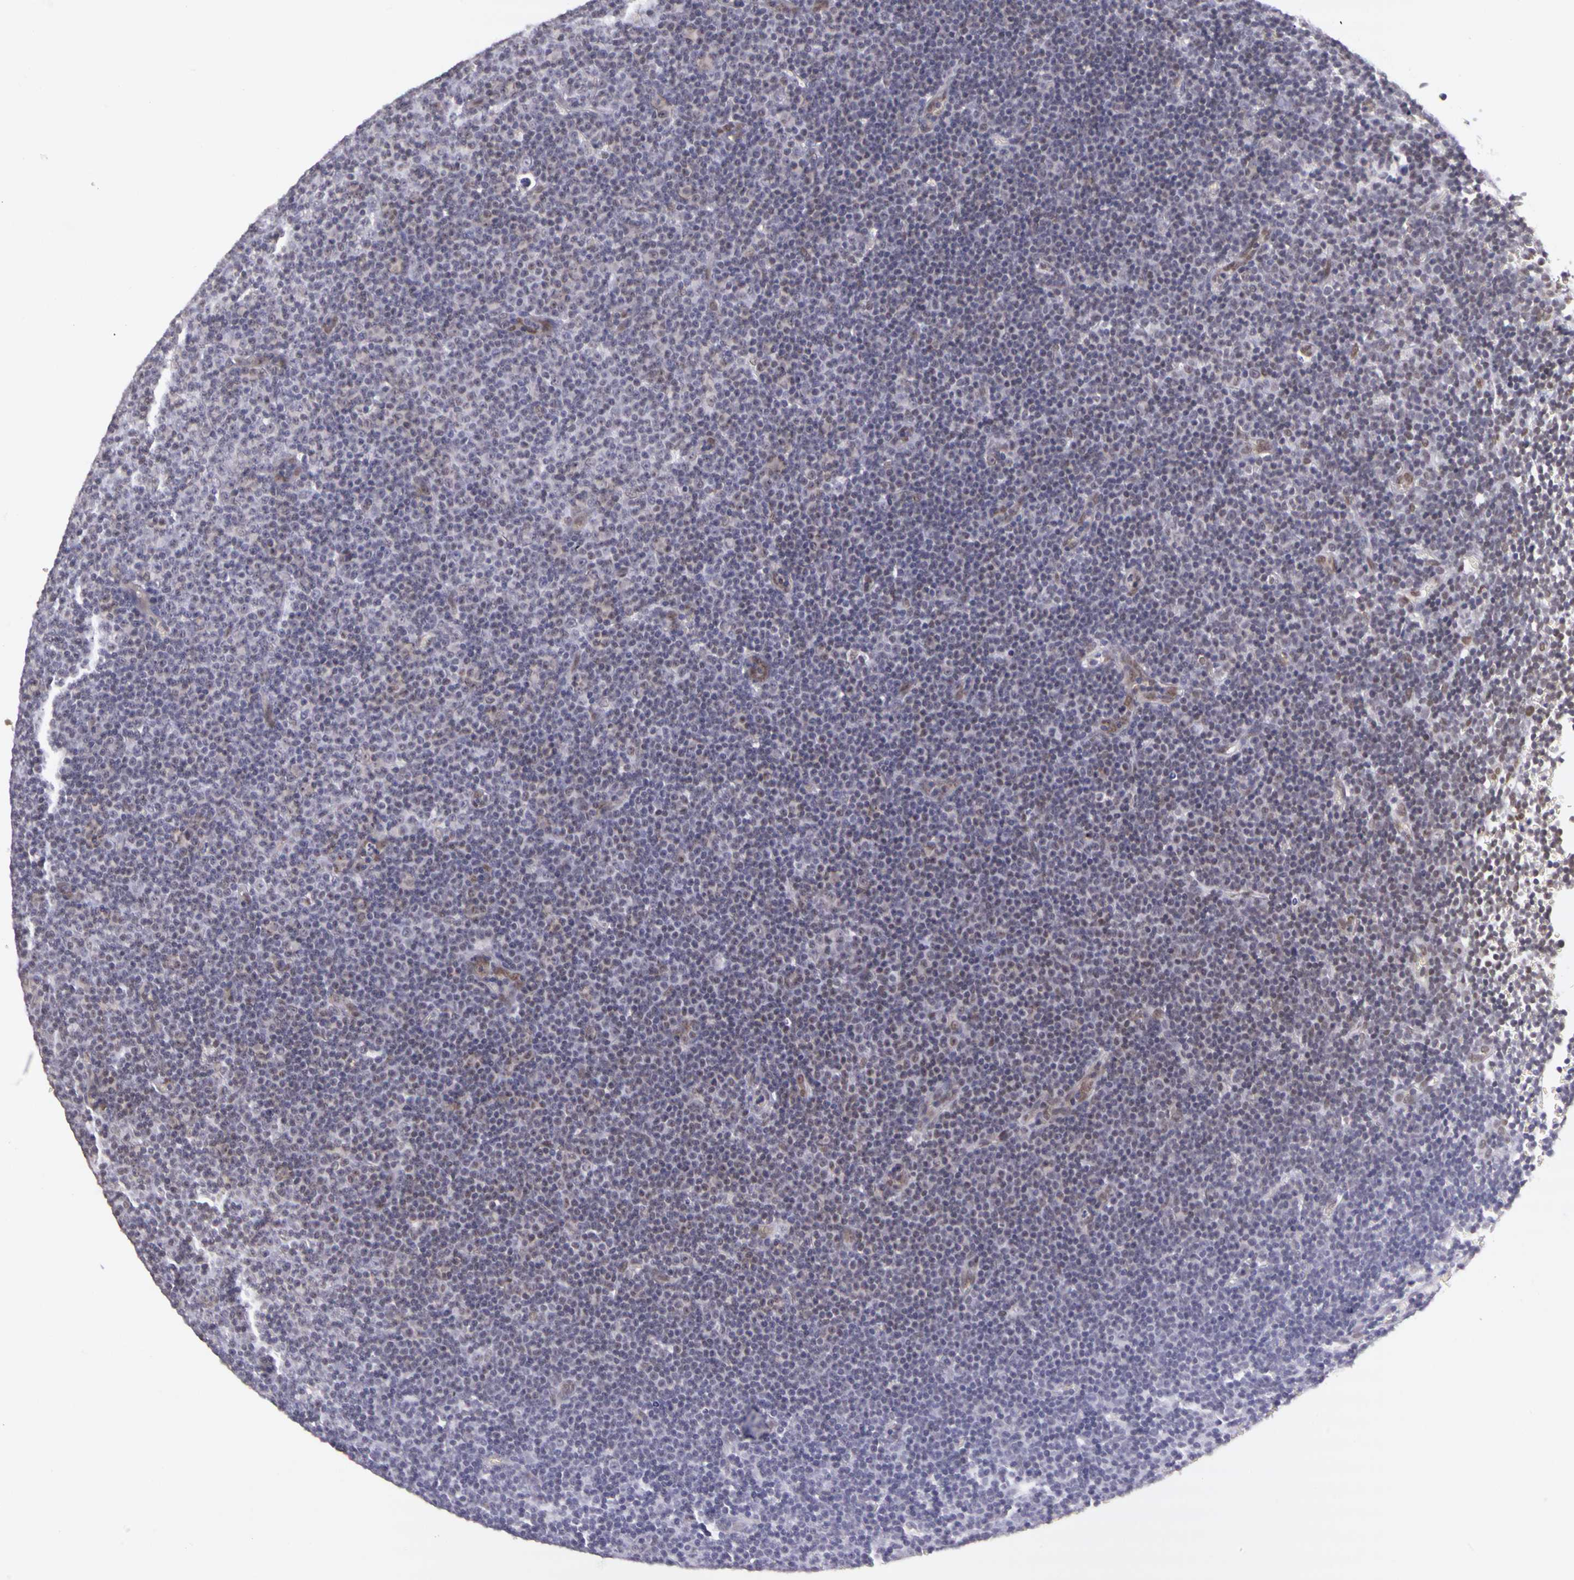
{"staining": {"intensity": "weak", "quantity": "<25%", "location": "nuclear"}, "tissue": "lymphoma", "cell_type": "Tumor cells", "image_type": "cancer", "snomed": [{"axis": "morphology", "description": "Malignant lymphoma, non-Hodgkin's type, Low grade"}, {"axis": "topography", "description": "Lymph node"}], "caption": "Tumor cells are negative for brown protein staining in lymphoma. The staining is performed using DAB (3,3'-diaminobenzidine) brown chromogen with nuclei counter-stained in using hematoxylin.", "gene": "WDR13", "patient": {"sex": "male", "age": 57}}